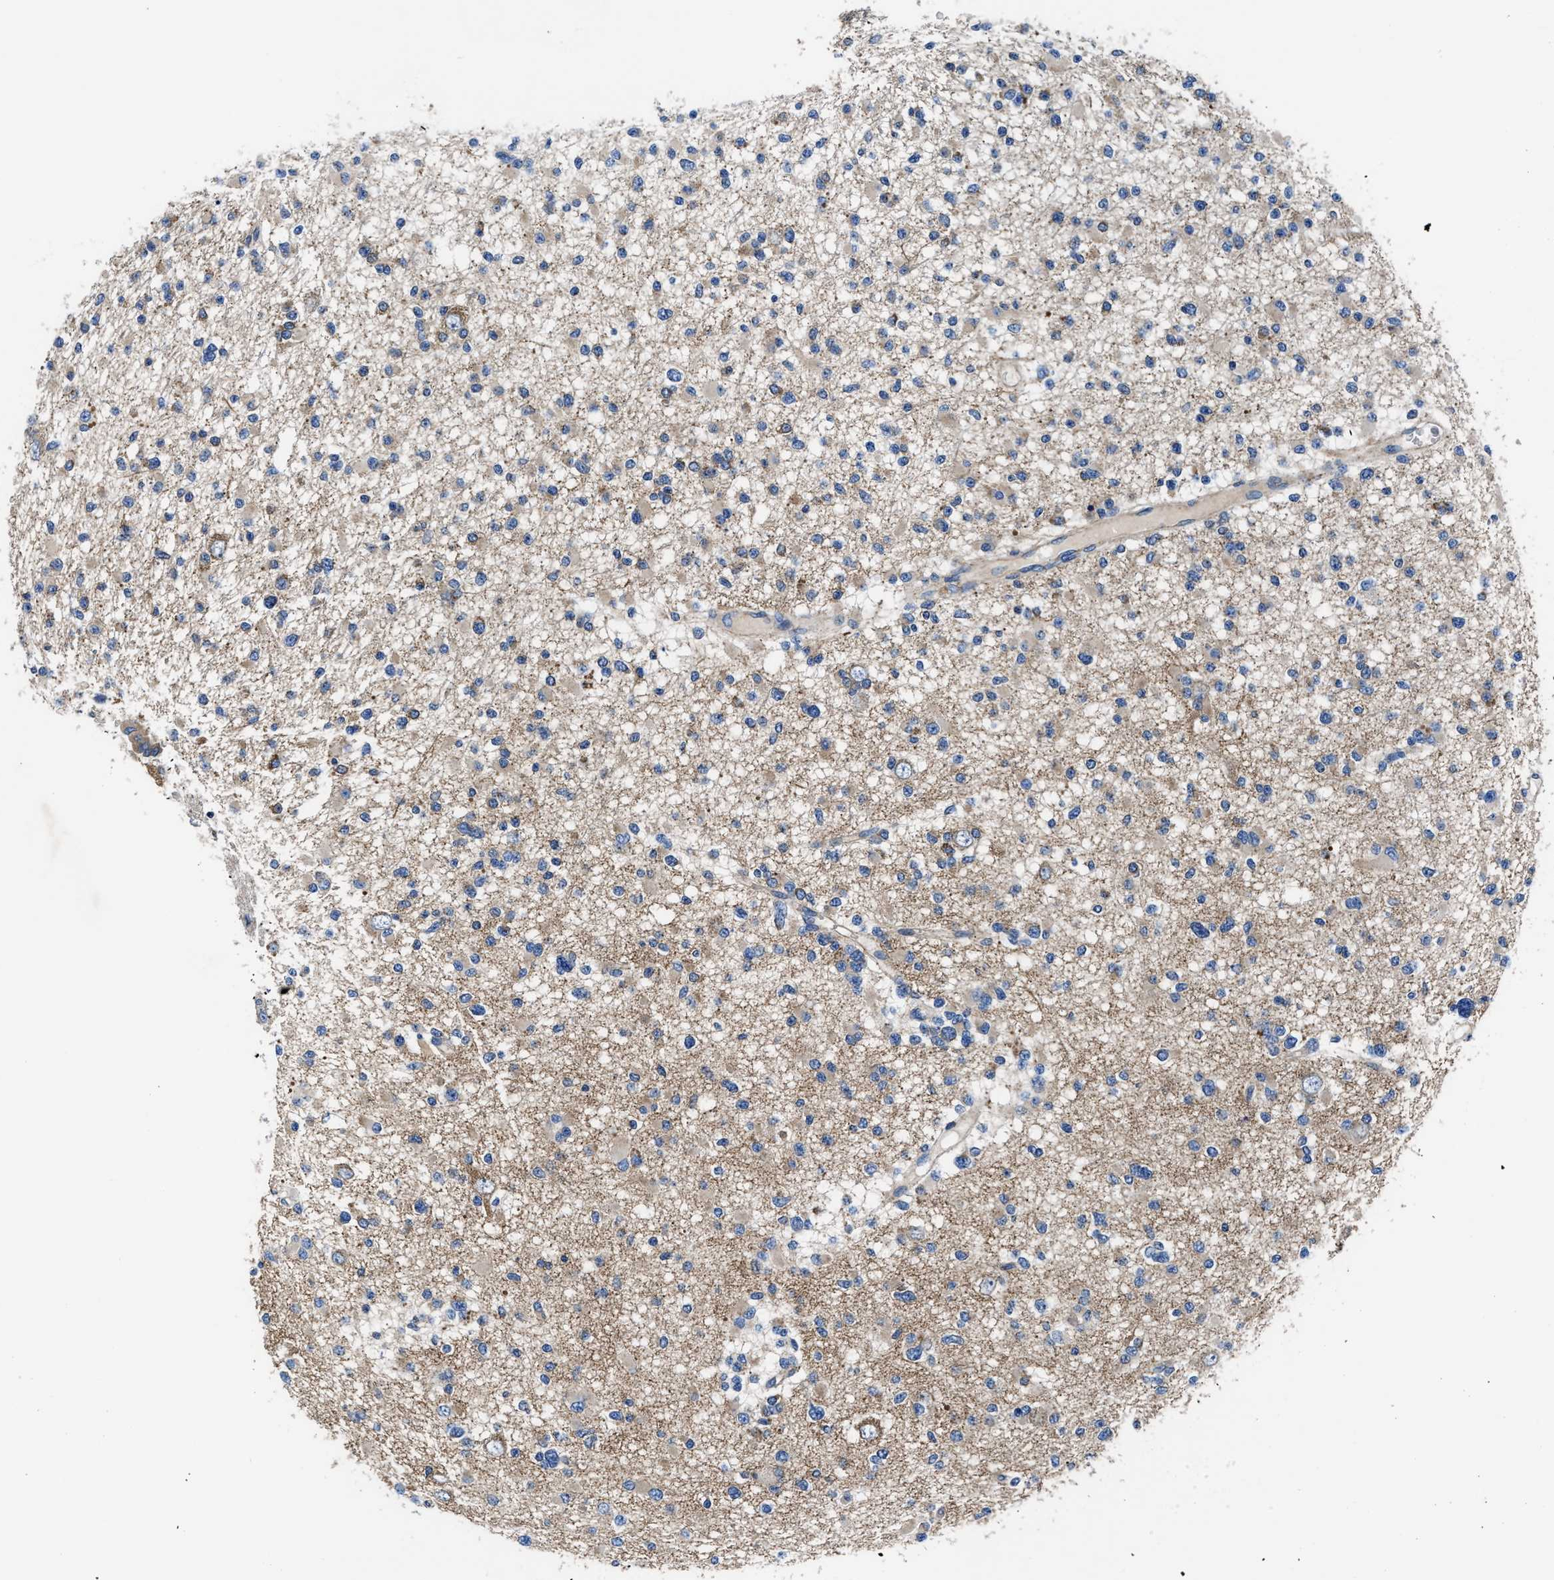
{"staining": {"intensity": "weak", "quantity": "25%-75%", "location": "cytoplasmic/membranous"}, "tissue": "glioma", "cell_type": "Tumor cells", "image_type": "cancer", "snomed": [{"axis": "morphology", "description": "Glioma, malignant, Low grade"}, {"axis": "topography", "description": "Brain"}], "caption": "The image shows immunohistochemical staining of glioma. There is weak cytoplasmic/membranous staining is seen in about 25%-75% of tumor cells.", "gene": "PHLPP1", "patient": {"sex": "female", "age": 22}}